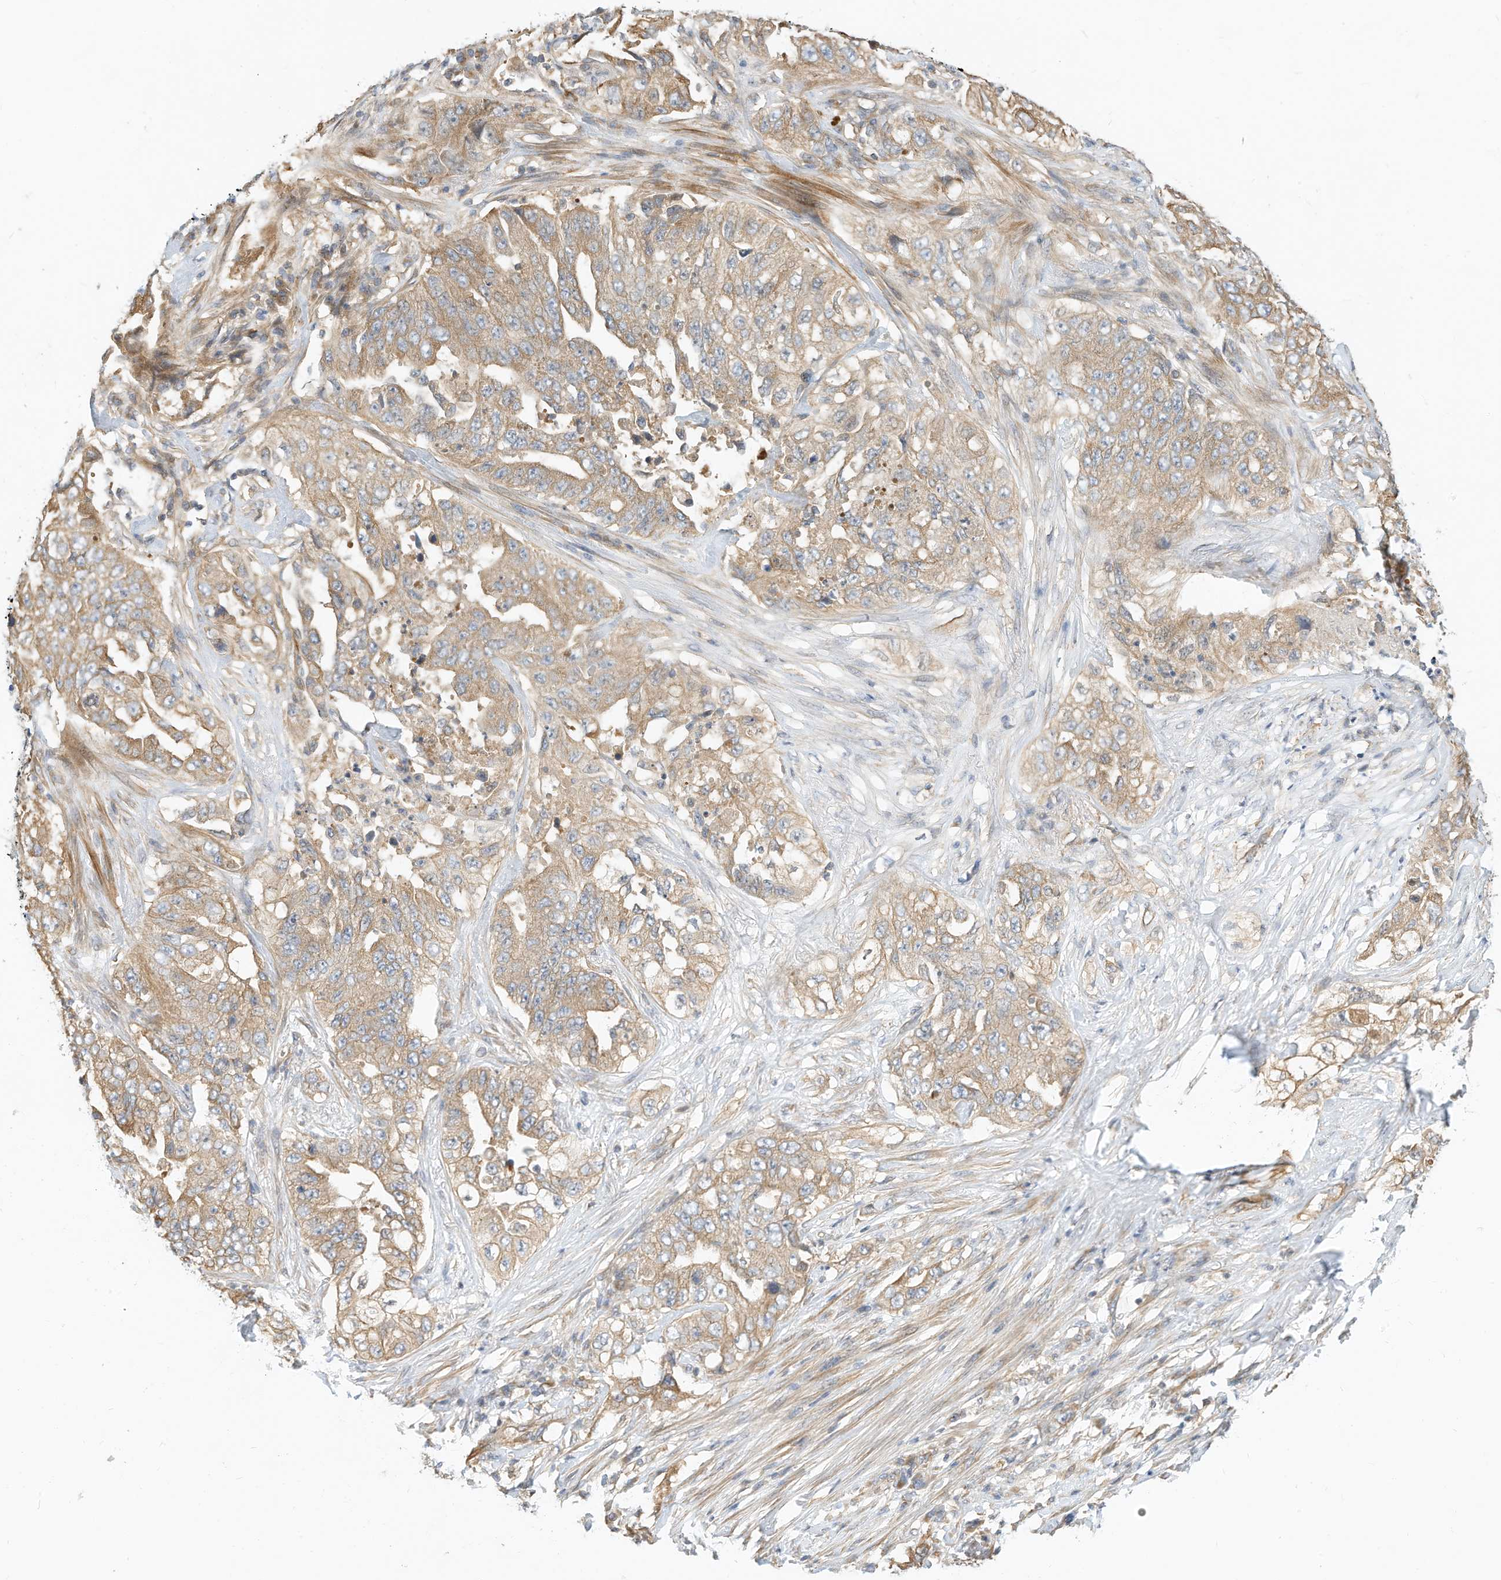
{"staining": {"intensity": "weak", "quantity": ">75%", "location": "cytoplasmic/membranous"}, "tissue": "lung cancer", "cell_type": "Tumor cells", "image_type": "cancer", "snomed": [{"axis": "morphology", "description": "Adenocarcinoma, NOS"}, {"axis": "topography", "description": "Lung"}], "caption": "The micrograph displays immunohistochemical staining of lung adenocarcinoma. There is weak cytoplasmic/membranous positivity is seen in about >75% of tumor cells.", "gene": "OFD1", "patient": {"sex": "female", "age": 51}}